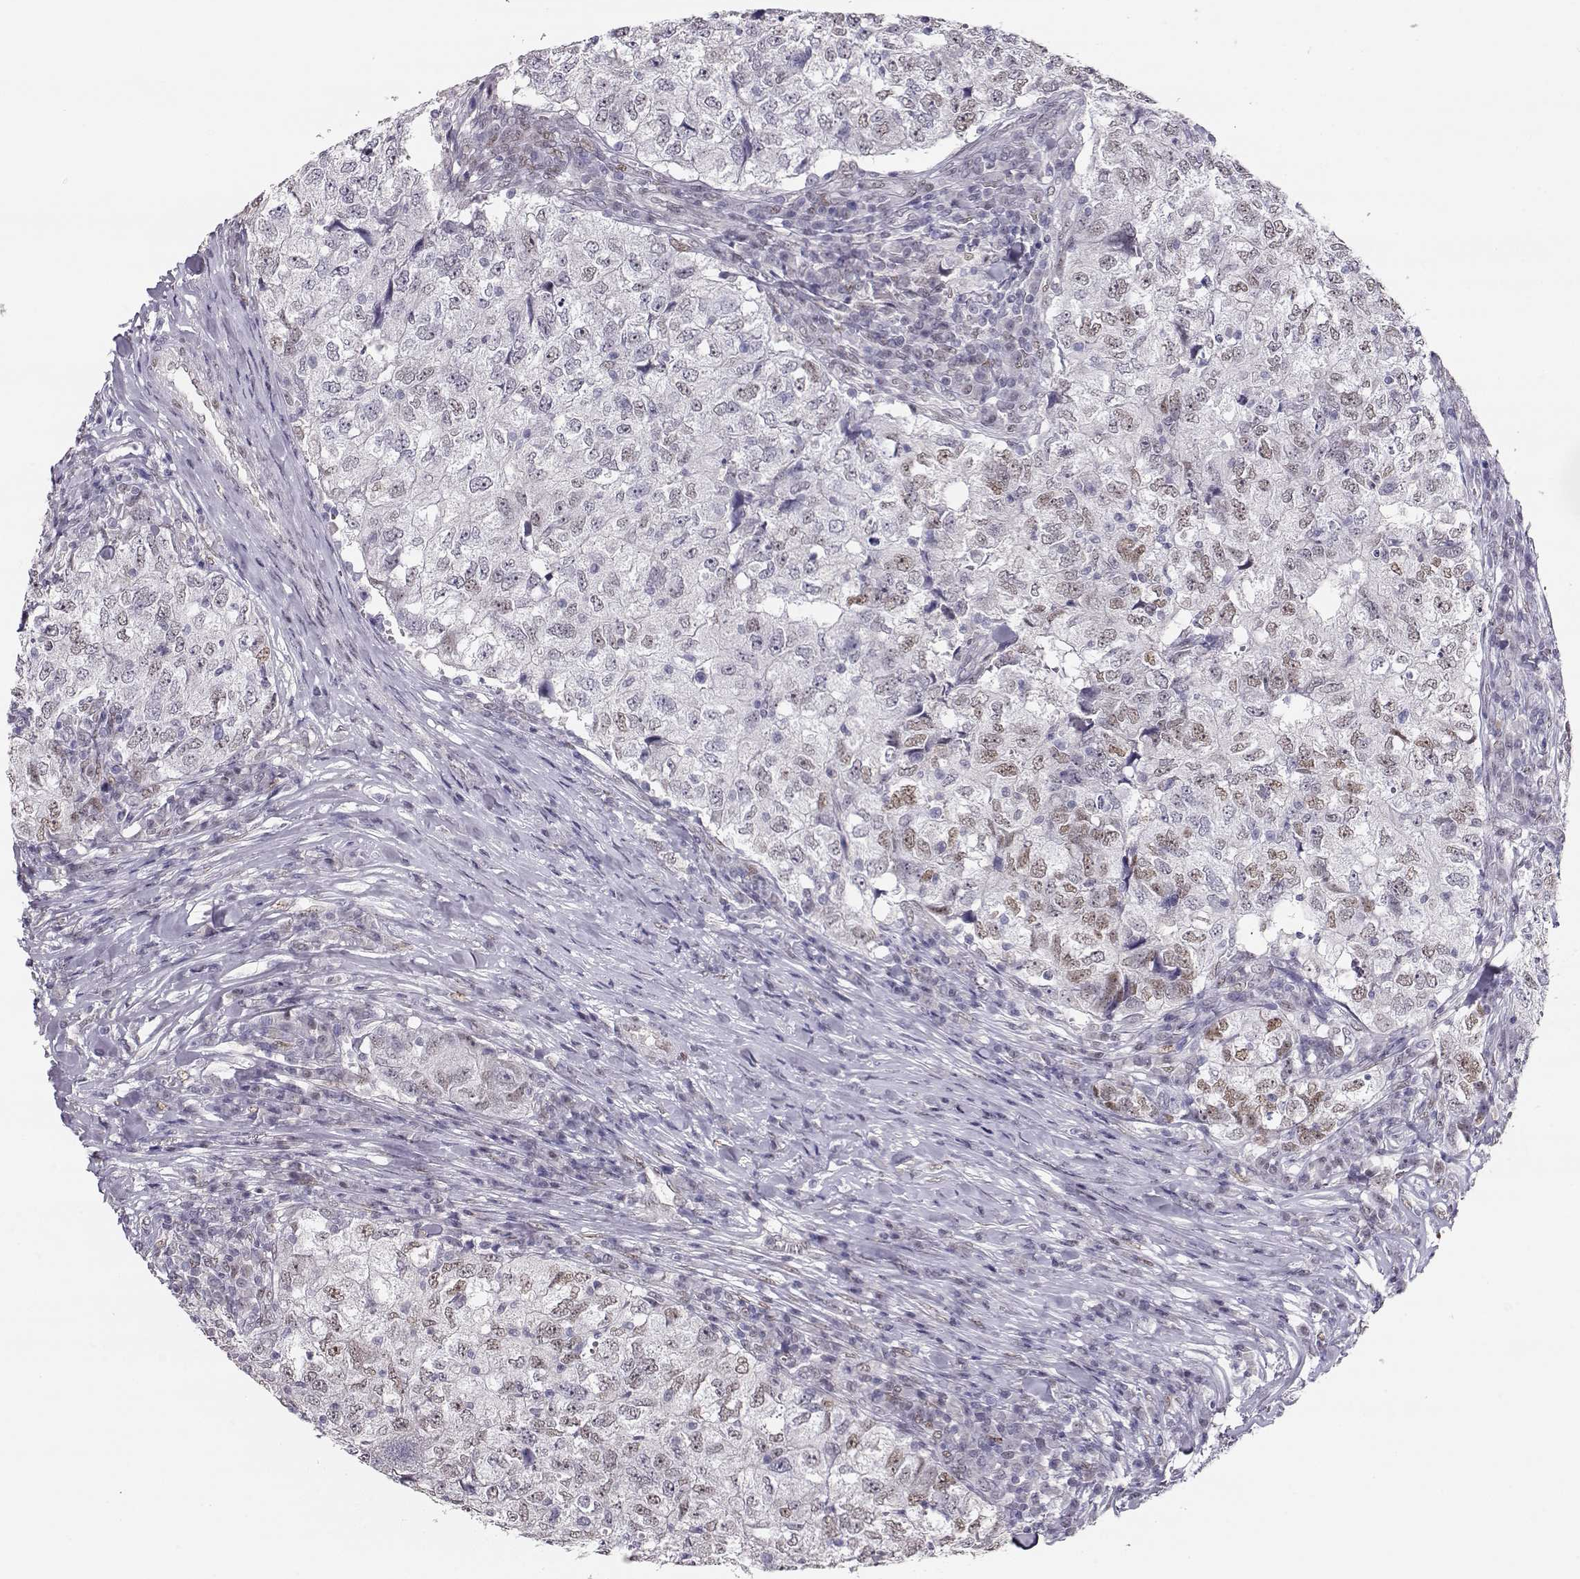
{"staining": {"intensity": "moderate", "quantity": "25%-75%", "location": "nuclear"}, "tissue": "breast cancer", "cell_type": "Tumor cells", "image_type": "cancer", "snomed": [{"axis": "morphology", "description": "Duct carcinoma"}, {"axis": "topography", "description": "Breast"}], "caption": "DAB (3,3'-diaminobenzidine) immunohistochemical staining of breast cancer shows moderate nuclear protein staining in about 25%-75% of tumor cells. (IHC, brightfield microscopy, high magnification).", "gene": "POLI", "patient": {"sex": "female", "age": 30}}